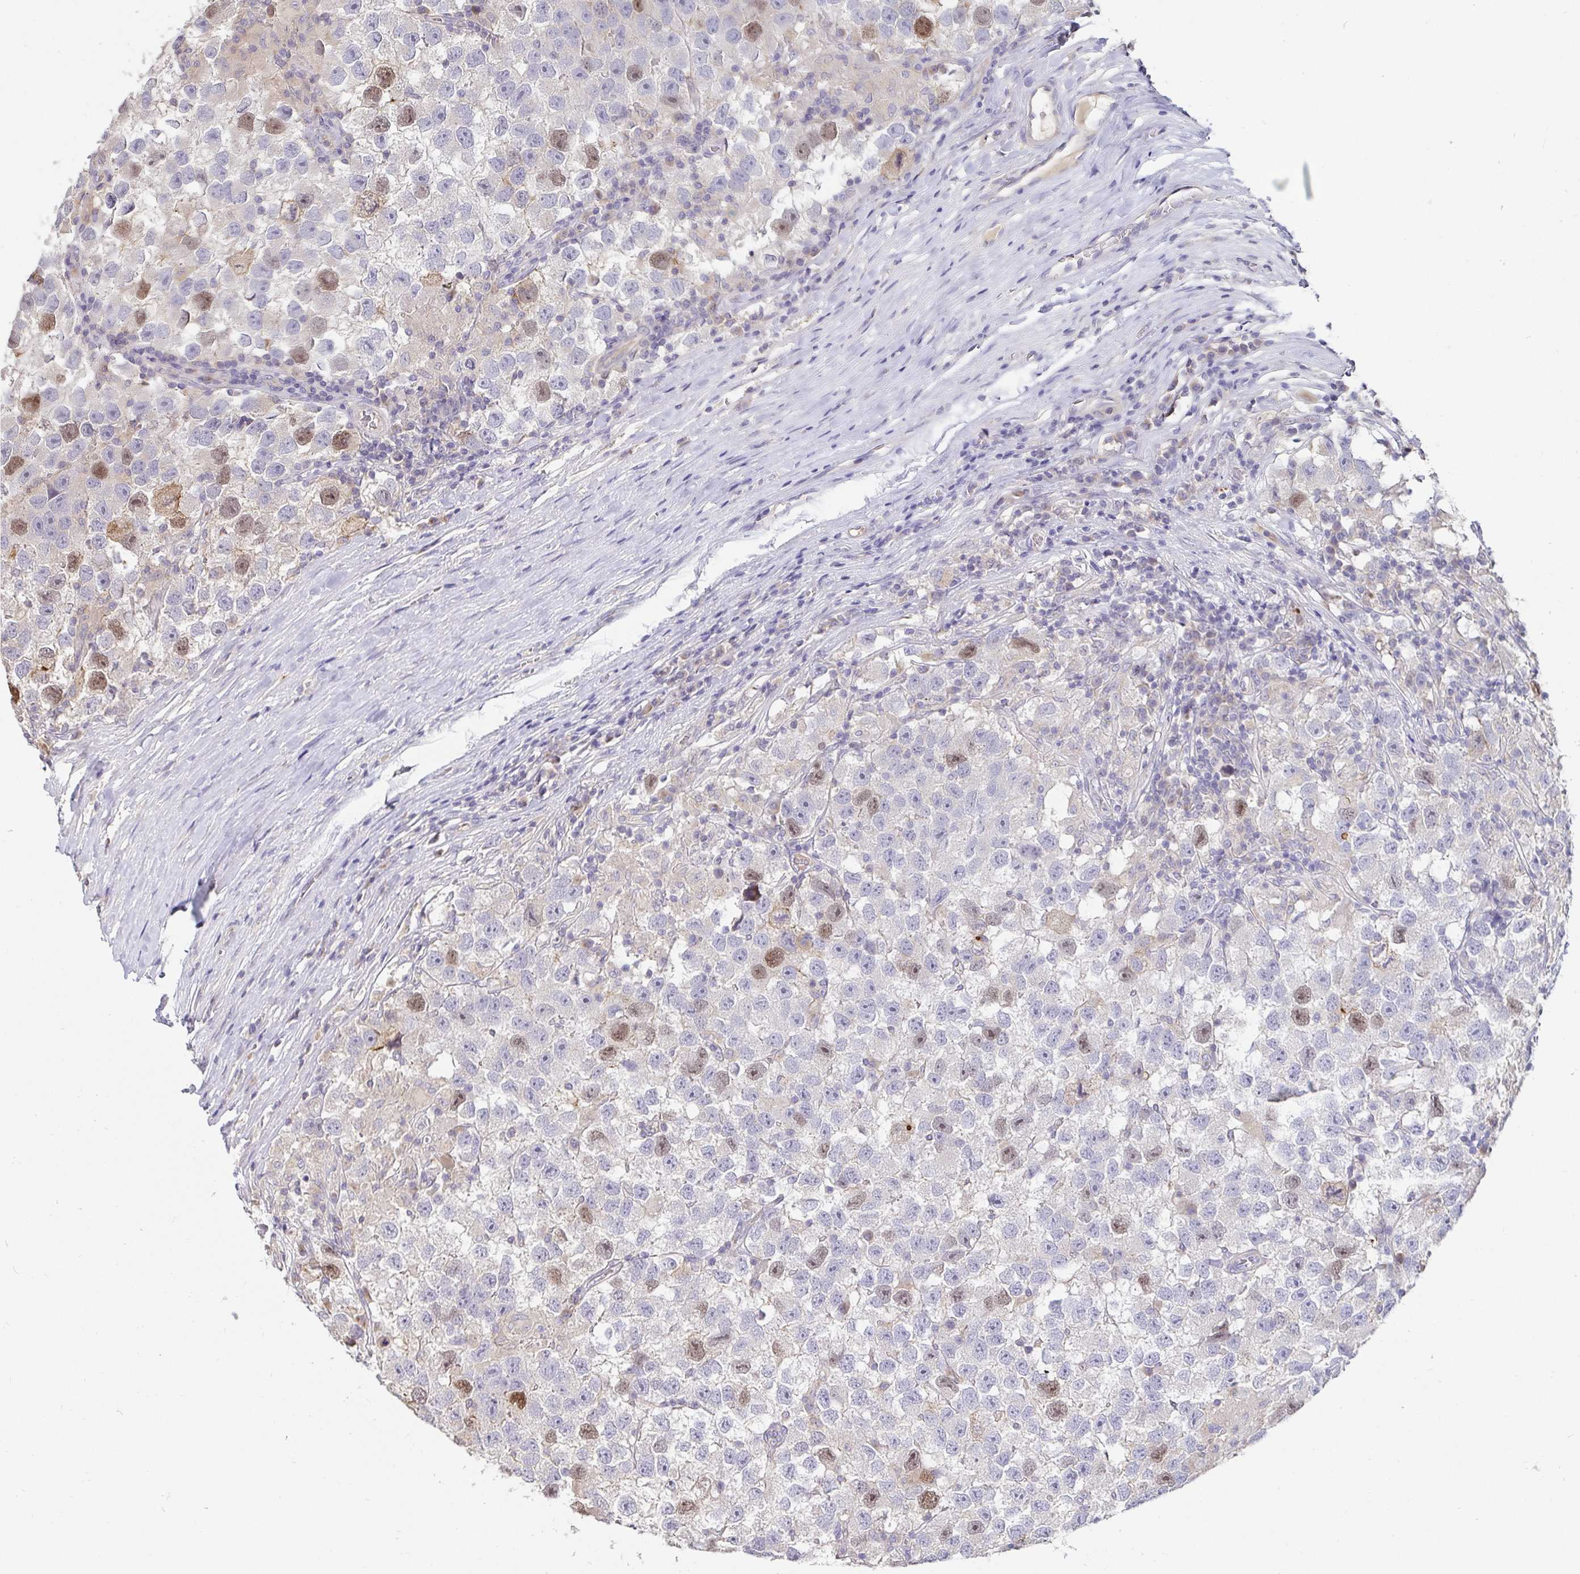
{"staining": {"intensity": "weak", "quantity": "<25%", "location": "nuclear"}, "tissue": "testis cancer", "cell_type": "Tumor cells", "image_type": "cancer", "snomed": [{"axis": "morphology", "description": "Seminoma, NOS"}, {"axis": "topography", "description": "Testis"}], "caption": "The image reveals no staining of tumor cells in testis cancer (seminoma).", "gene": "ANLN", "patient": {"sex": "male", "age": 26}}